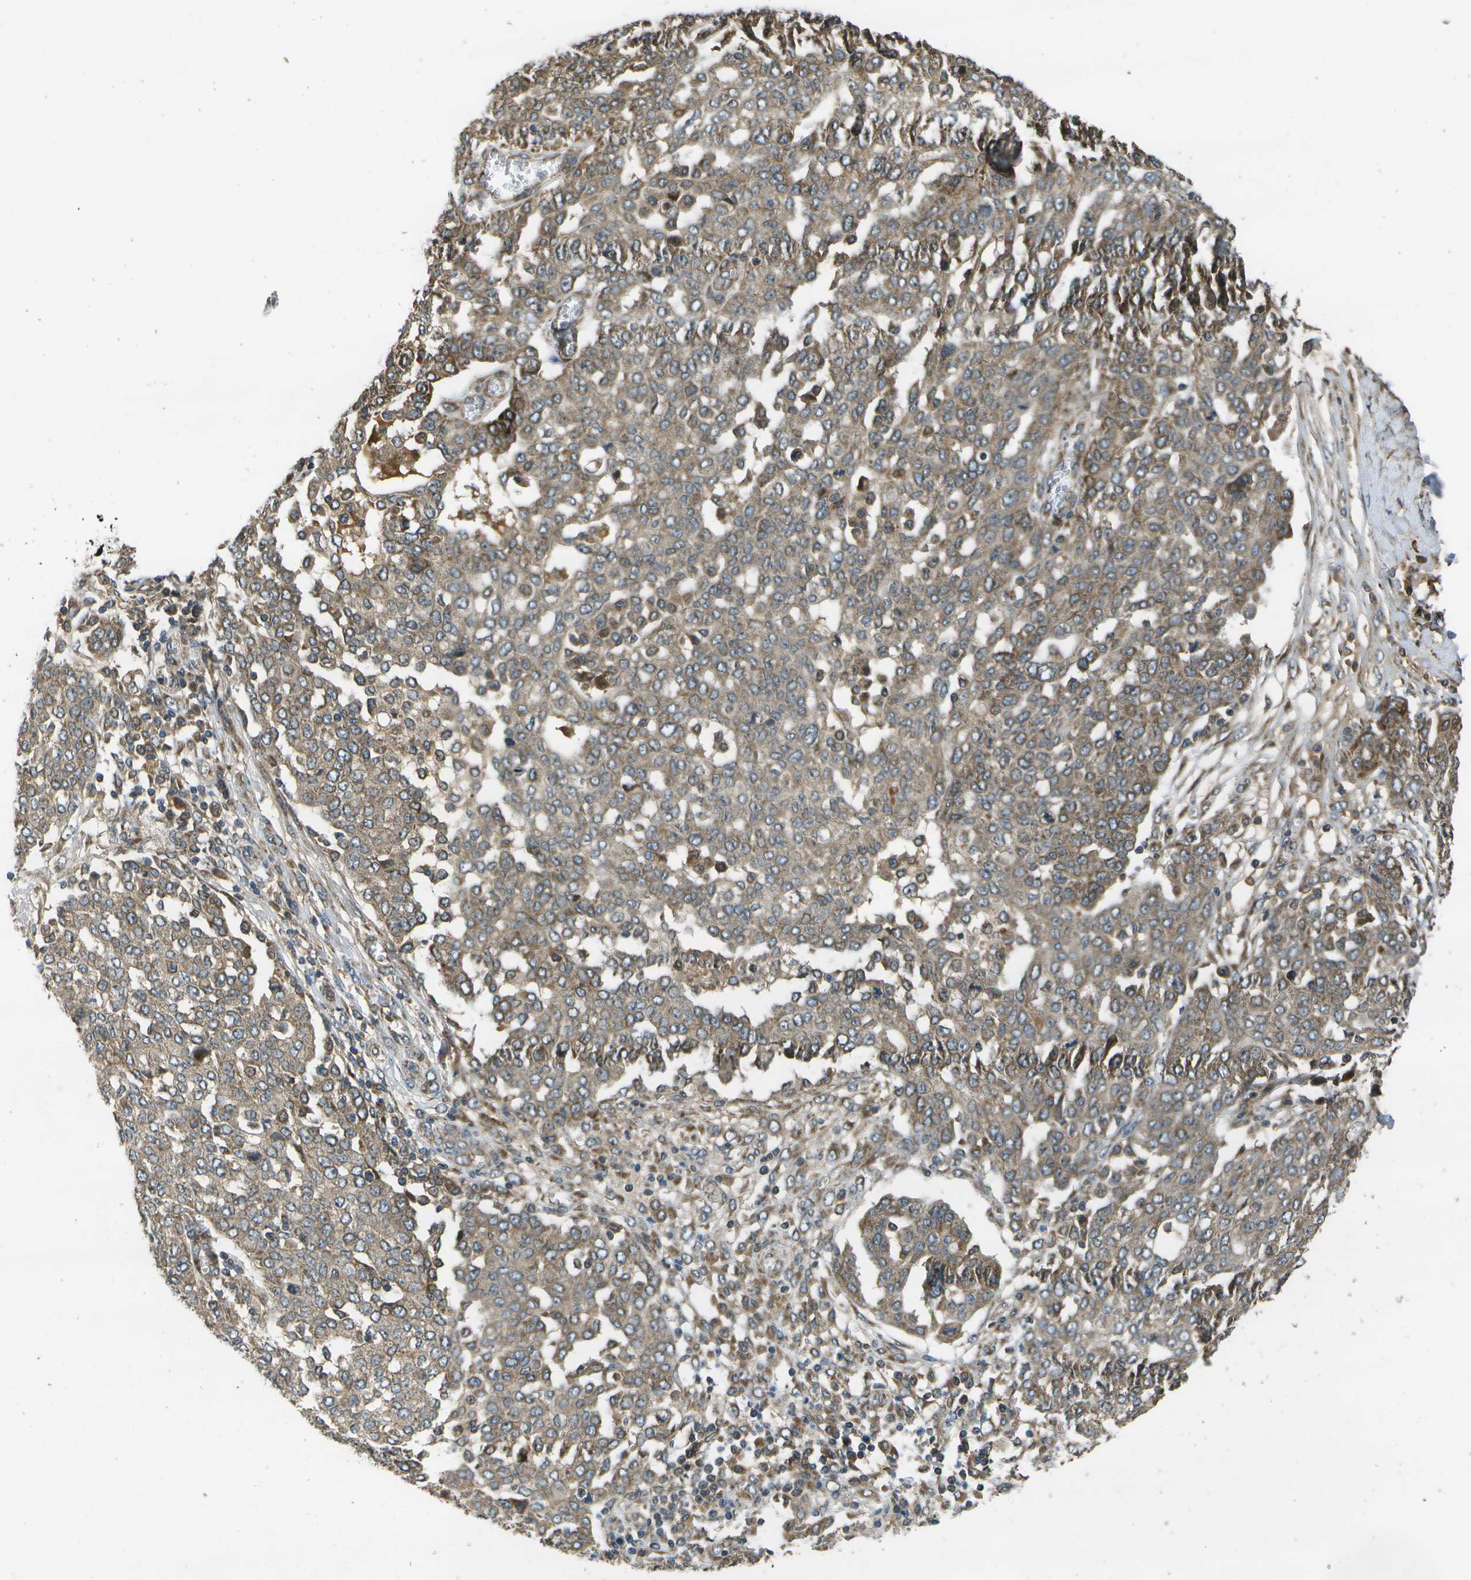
{"staining": {"intensity": "moderate", "quantity": ">75%", "location": "cytoplasmic/membranous"}, "tissue": "ovarian cancer", "cell_type": "Tumor cells", "image_type": "cancer", "snomed": [{"axis": "morphology", "description": "Cystadenocarcinoma, serous, NOS"}, {"axis": "topography", "description": "Soft tissue"}, {"axis": "topography", "description": "Ovary"}], "caption": "The immunohistochemical stain labels moderate cytoplasmic/membranous positivity in tumor cells of ovarian cancer tissue.", "gene": "HFE", "patient": {"sex": "female", "age": 57}}